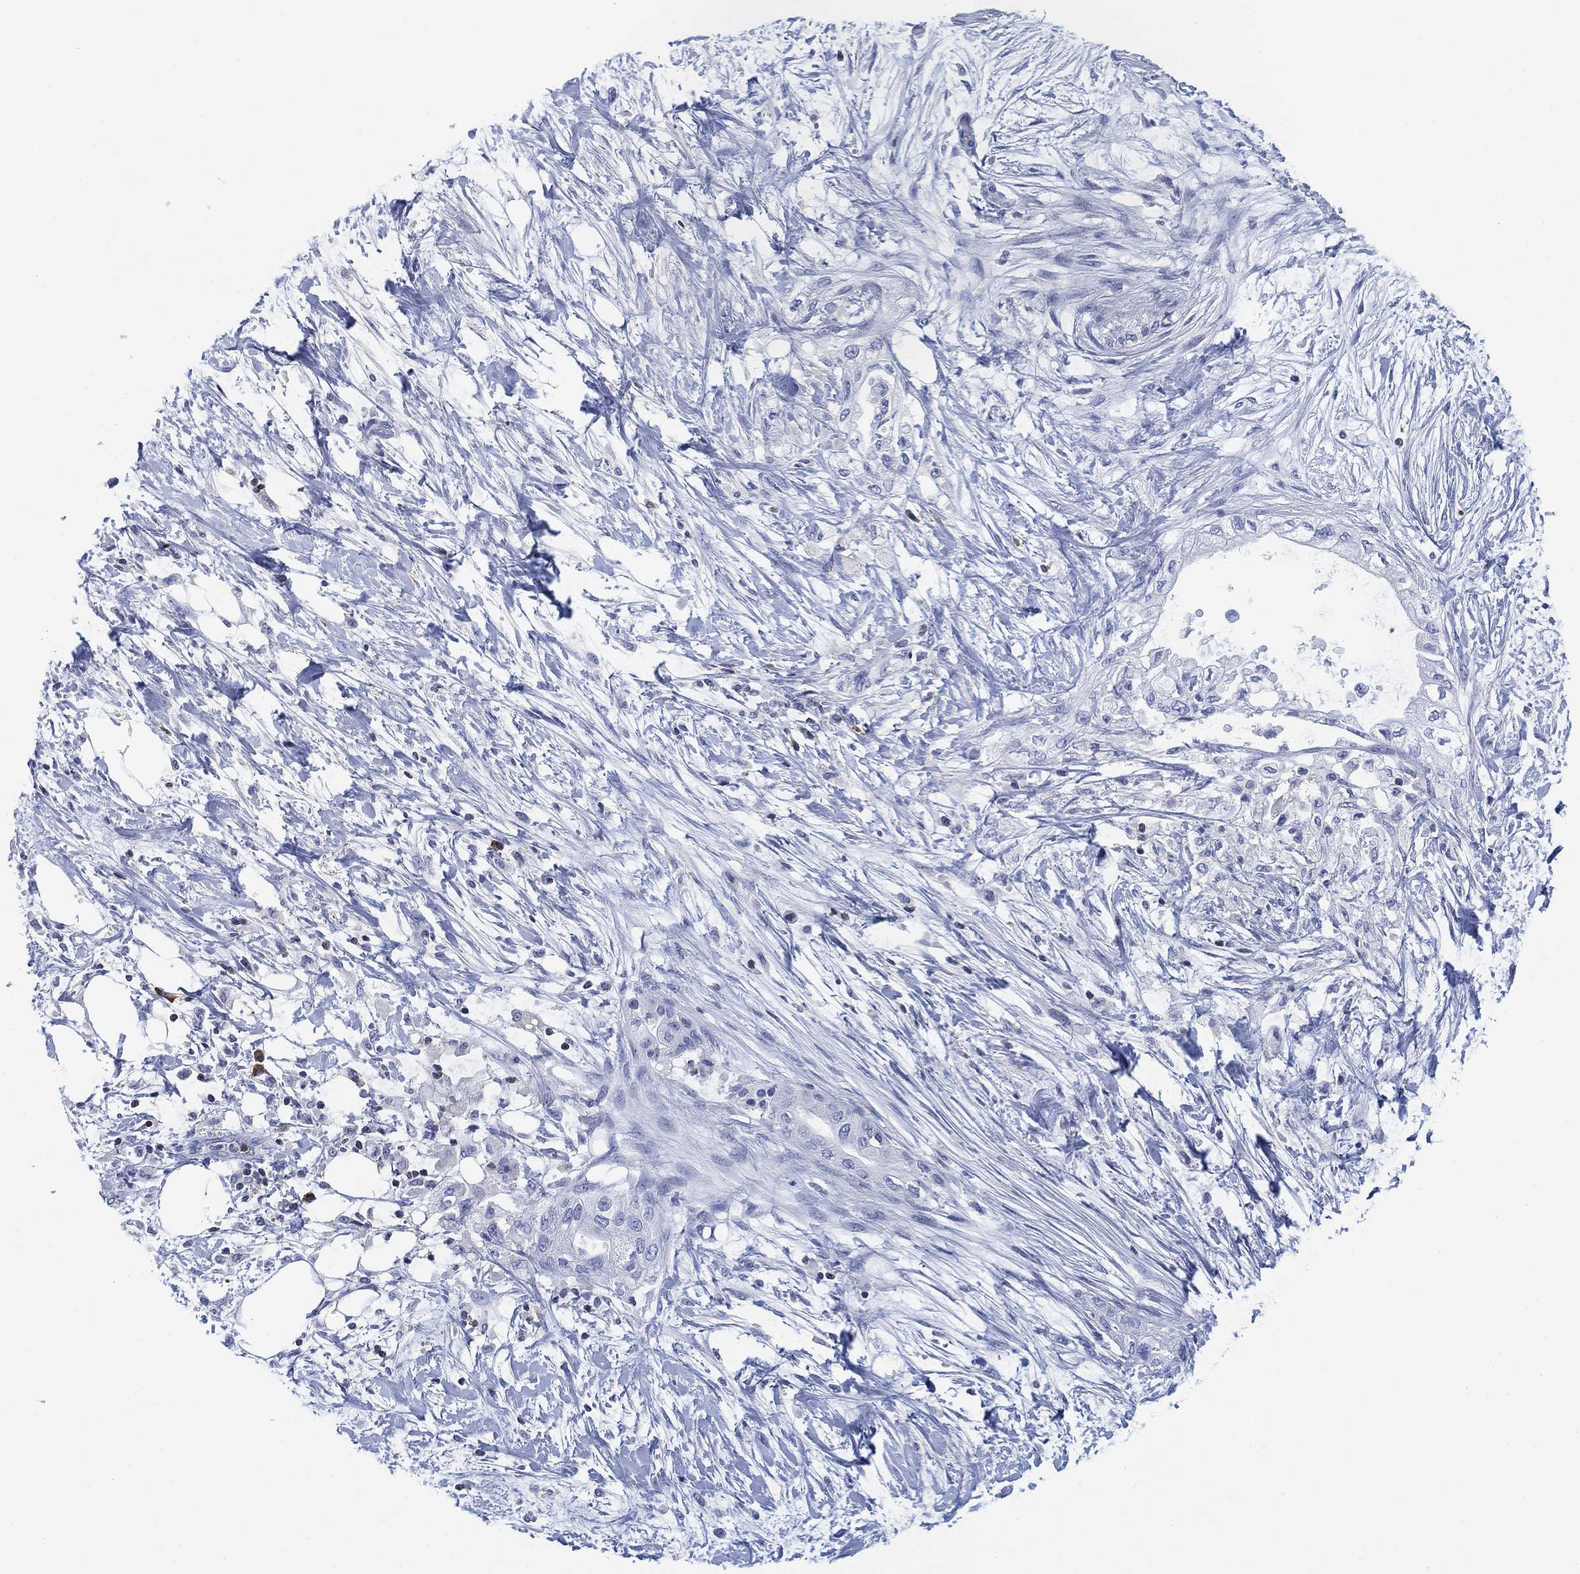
{"staining": {"intensity": "negative", "quantity": "none", "location": "none"}, "tissue": "pancreatic cancer", "cell_type": "Tumor cells", "image_type": "cancer", "snomed": [{"axis": "morphology", "description": "Normal tissue, NOS"}, {"axis": "morphology", "description": "Adenocarcinoma, NOS"}, {"axis": "topography", "description": "Pancreas"}, {"axis": "topography", "description": "Duodenum"}], "caption": "There is no significant staining in tumor cells of adenocarcinoma (pancreatic).", "gene": "FYB1", "patient": {"sex": "female", "age": 60}}